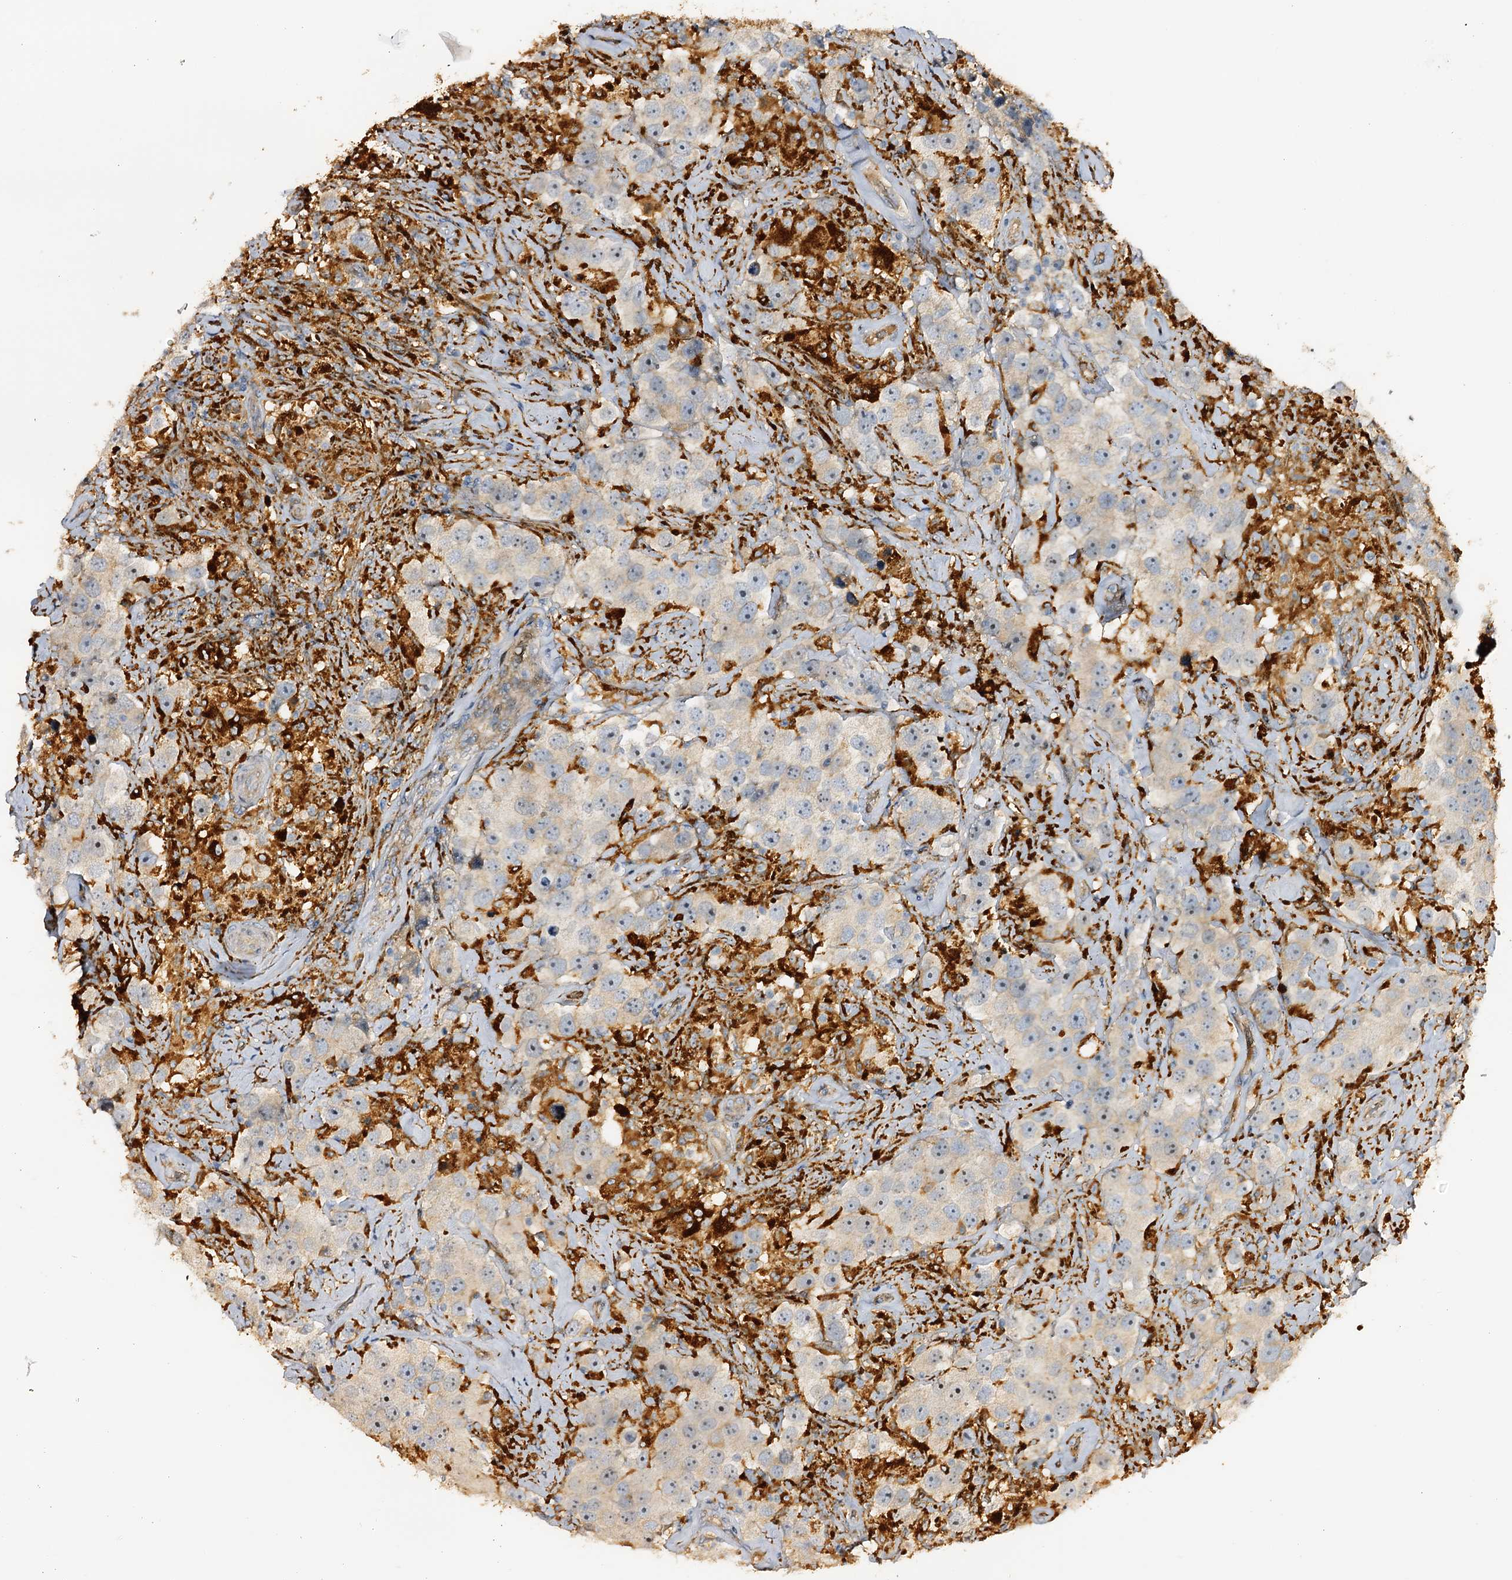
{"staining": {"intensity": "weak", "quantity": "<25%", "location": "cytoplasmic/membranous"}, "tissue": "testis cancer", "cell_type": "Tumor cells", "image_type": "cancer", "snomed": [{"axis": "morphology", "description": "Seminoma, NOS"}, {"axis": "topography", "description": "Testis"}], "caption": "IHC of testis cancer reveals no positivity in tumor cells.", "gene": "DMXL2", "patient": {"sex": "male", "age": 49}}